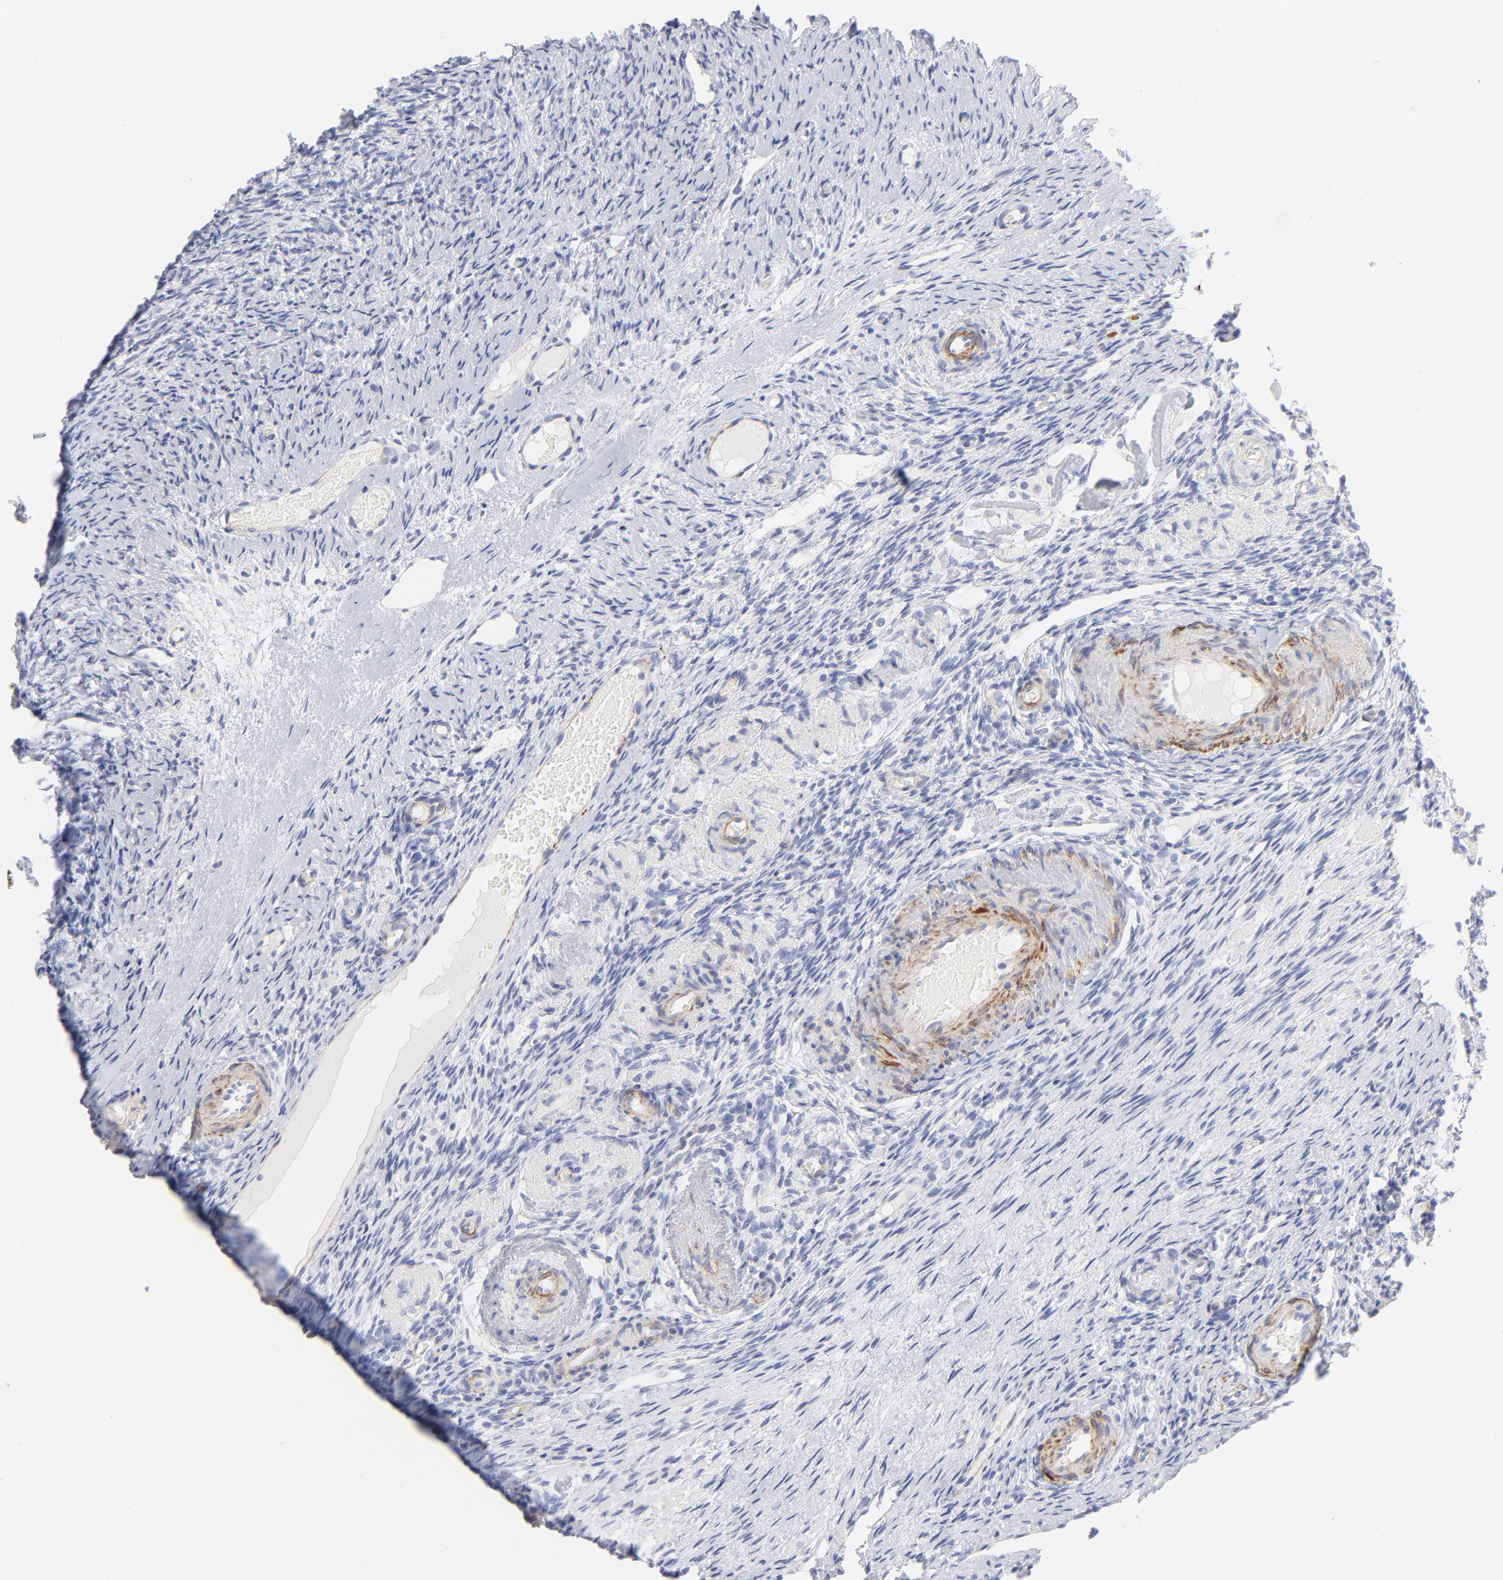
{"staining": {"intensity": "negative", "quantity": "none", "location": "none"}, "tissue": "ovary", "cell_type": "Ovarian stroma cells", "image_type": "normal", "snomed": [{"axis": "morphology", "description": "Normal tissue, NOS"}, {"axis": "topography", "description": "Ovary"}], "caption": "High magnification brightfield microscopy of normal ovary stained with DAB (brown) and counterstained with hematoxylin (blue): ovarian stroma cells show no significant positivity. The staining is performed using DAB (3,3'-diaminobenzidine) brown chromogen with nuclei counter-stained in using hematoxylin.", "gene": "ACTA2", "patient": {"sex": "female", "age": 60}}